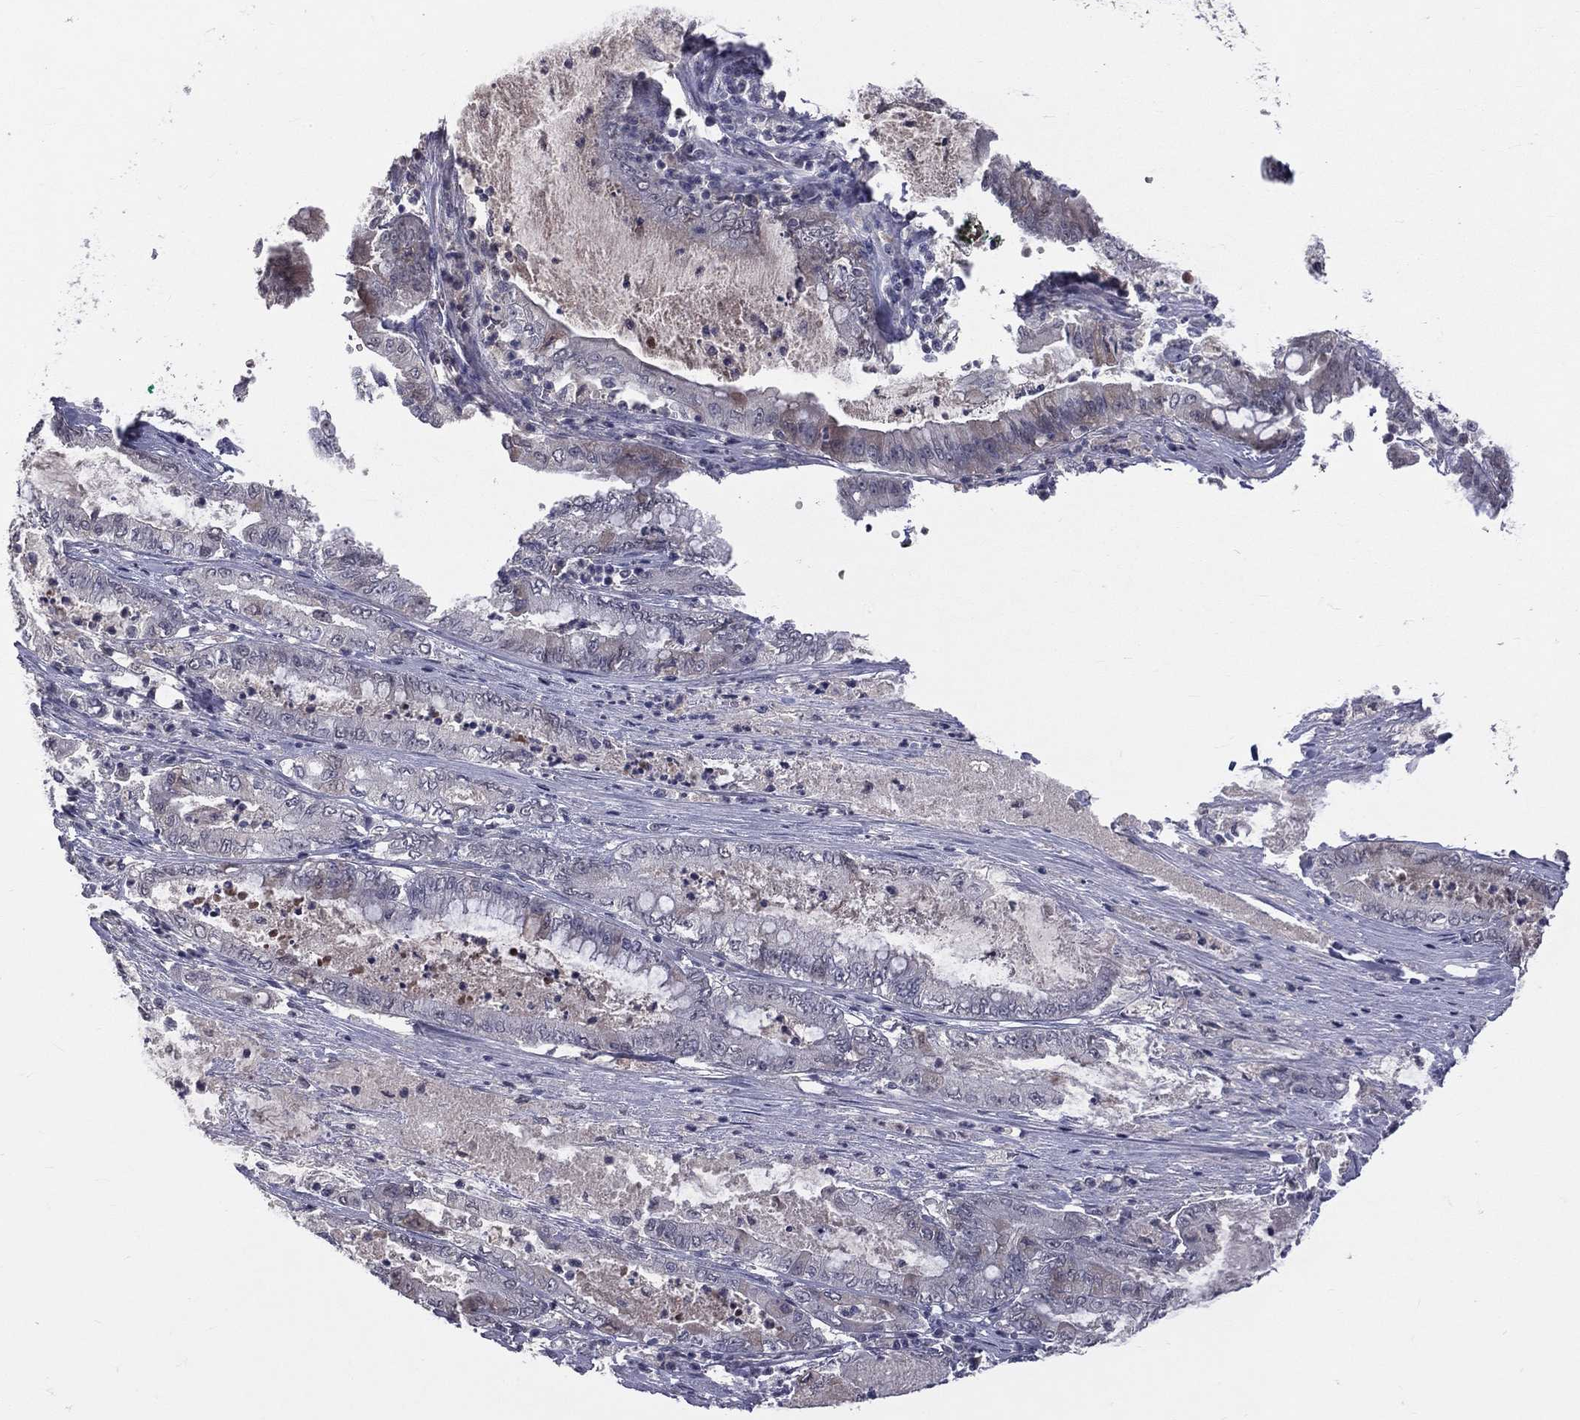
{"staining": {"intensity": "negative", "quantity": "none", "location": "none"}, "tissue": "pancreatic cancer", "cell_type": "Tumor cells", "image_type": "cancer", "snomed": [{"axis": "morphology", "description": "Adenocarcinoma, NOS"}, {"axis": "topography", "description": "Pancreas"}], "caption": "A high-resolution histopathology image shows immunohistochemistry staining of pancreatic cancer (adenocarcinoma), which shows no significant positivity in tumor cells.", "gene": "DSG4", "patient": {"sex": "male", "age": 71}}